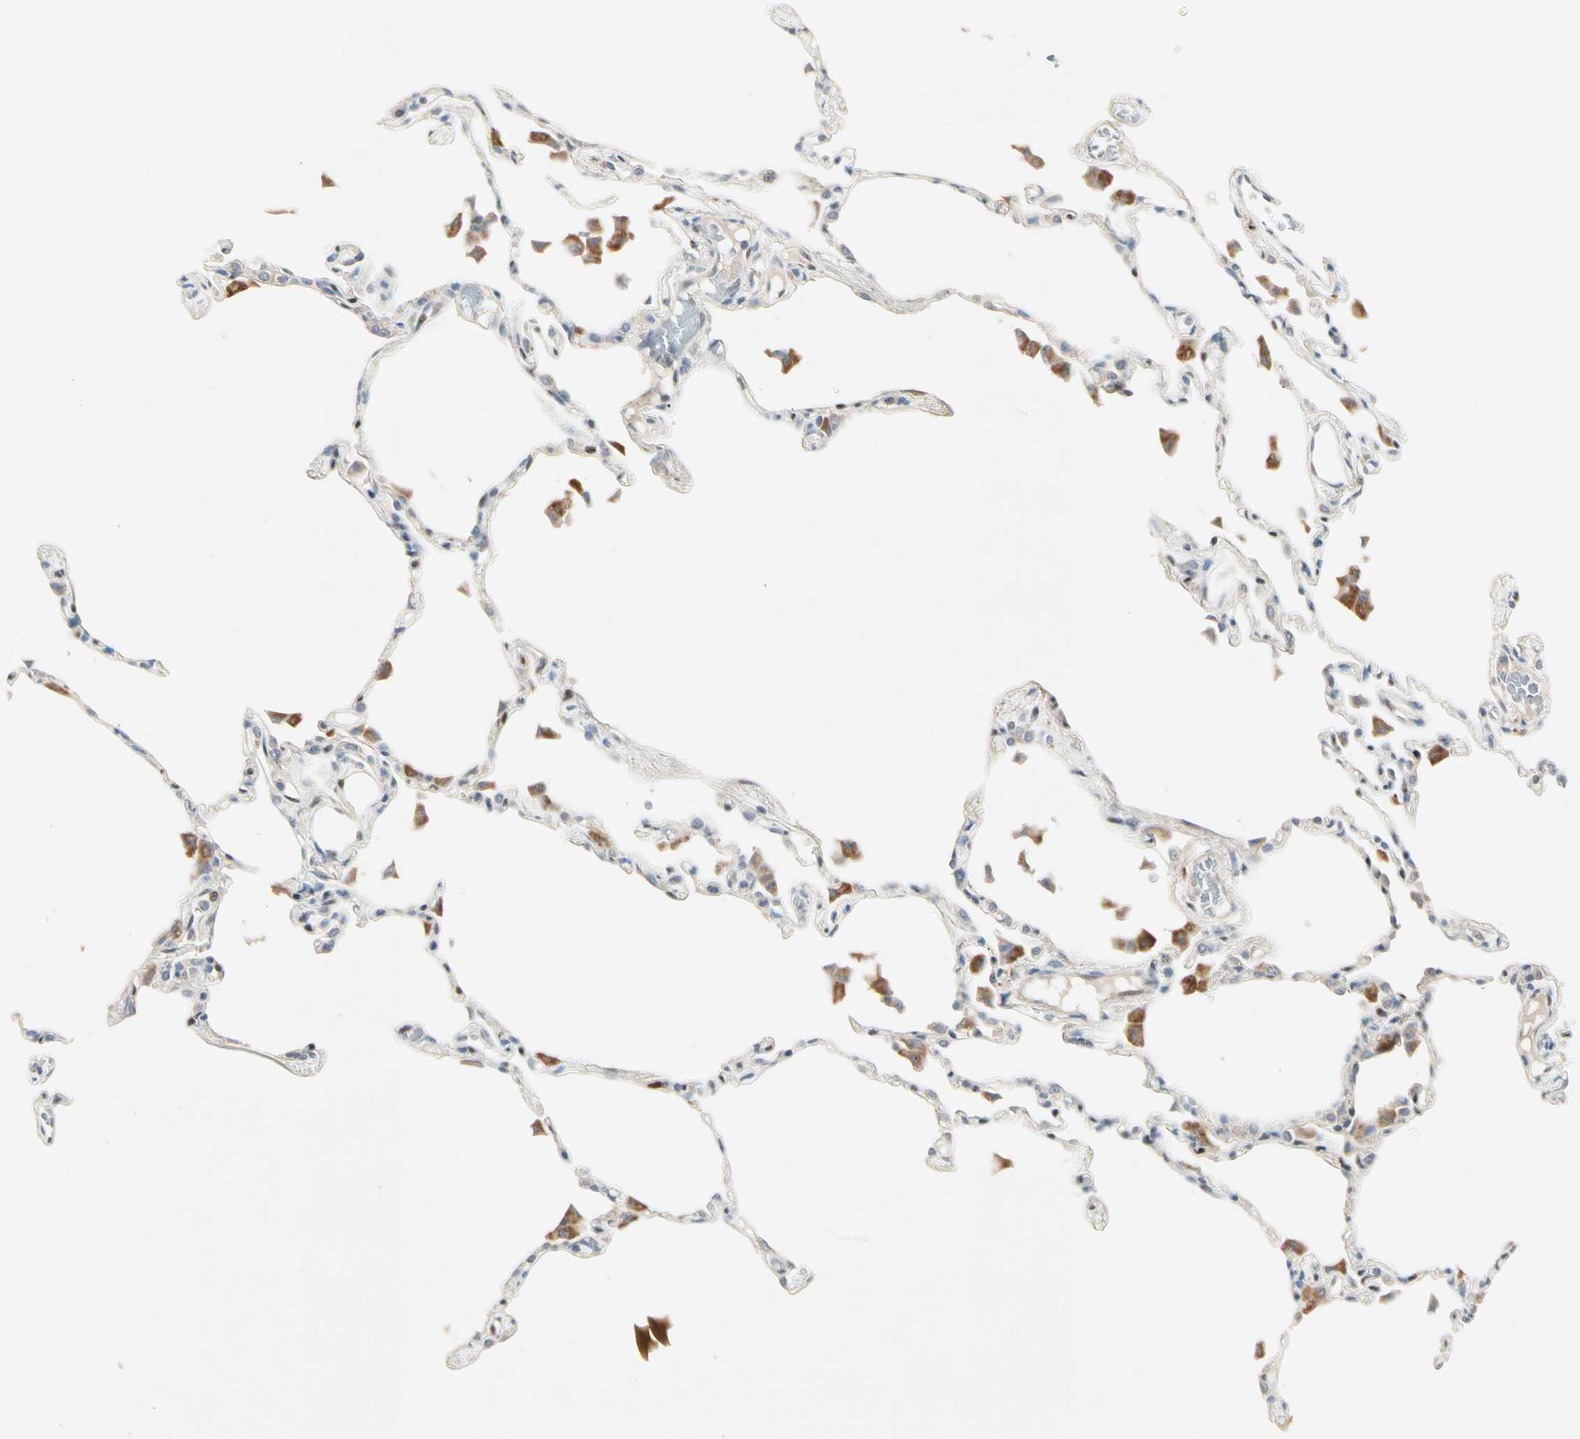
{"staining": {"intensity": "weak", "quantity": "<25%", "location": "cytoplasmic/membranous"}, "tissue": "lung", "cell_type": "Alveolar cells", "image_type": "normal", "snomed": [{"axis": "morphology", "description": "Normal tissue, NOS"}, {"axis": "topography", "description": "Lung"}], "caption": "Image shows no significant protein positivity in alveolar cells of normal lung.", "gene": "IL1R1", "patient": {"sex": "female", "age": 49}}